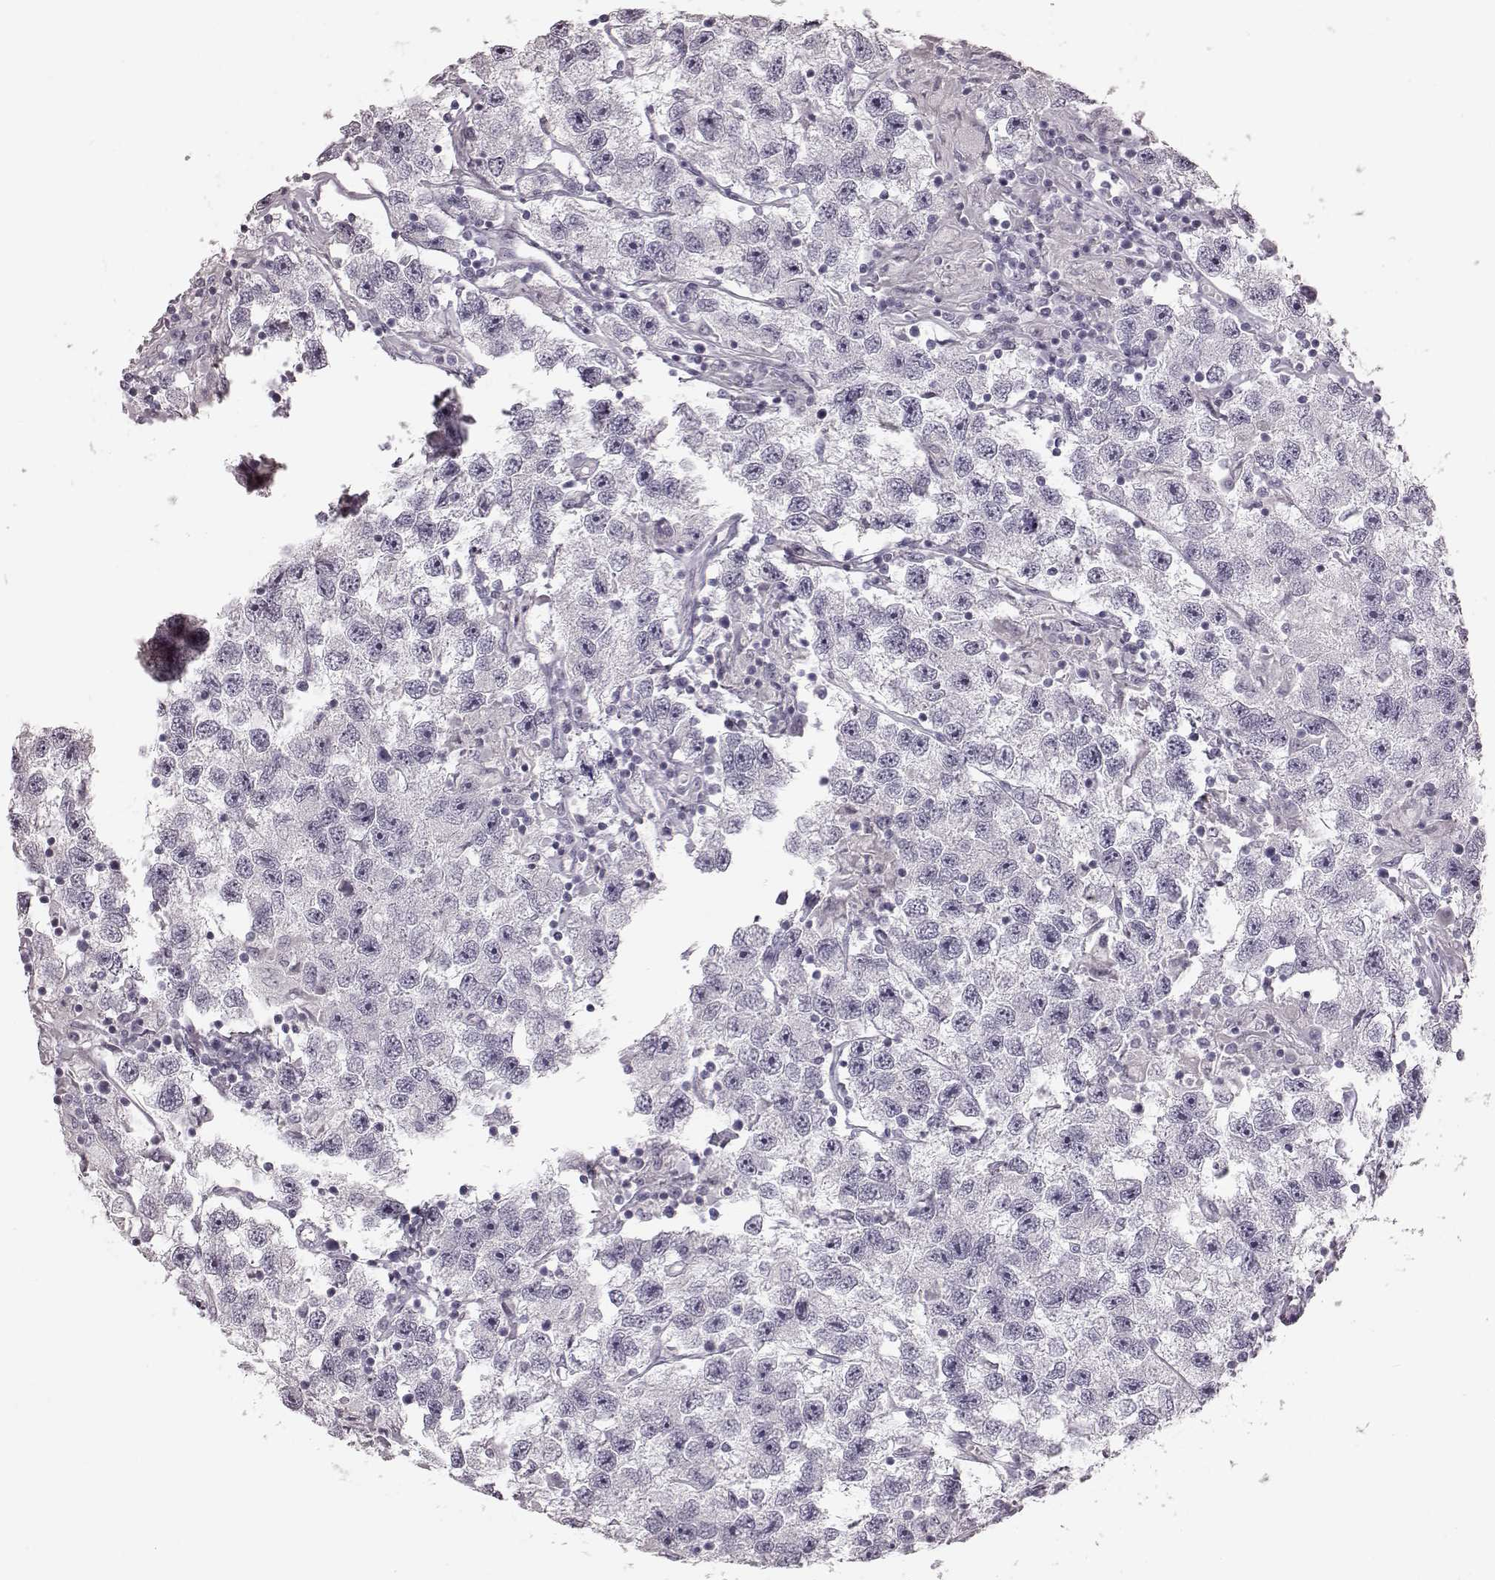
{"staining": {"intensity": "negative", "quantity": "none", "location": "none"}, "tissue": "testis cancer", "cell_type": "Tumor cells", "image_type": "cancer", "snomed": [{"axis": "morphology", "description": "Seminoma, NOS"}, {"axis": "topography", "description": "Testis"}], "caption": "High power microscopy image of an immunohistochemistry (IHC) image of testis cancer, revealing no significant positivity in tumor cells.", "gene": "ZNF433", "patient": {"sex": "male", "age": 26}}